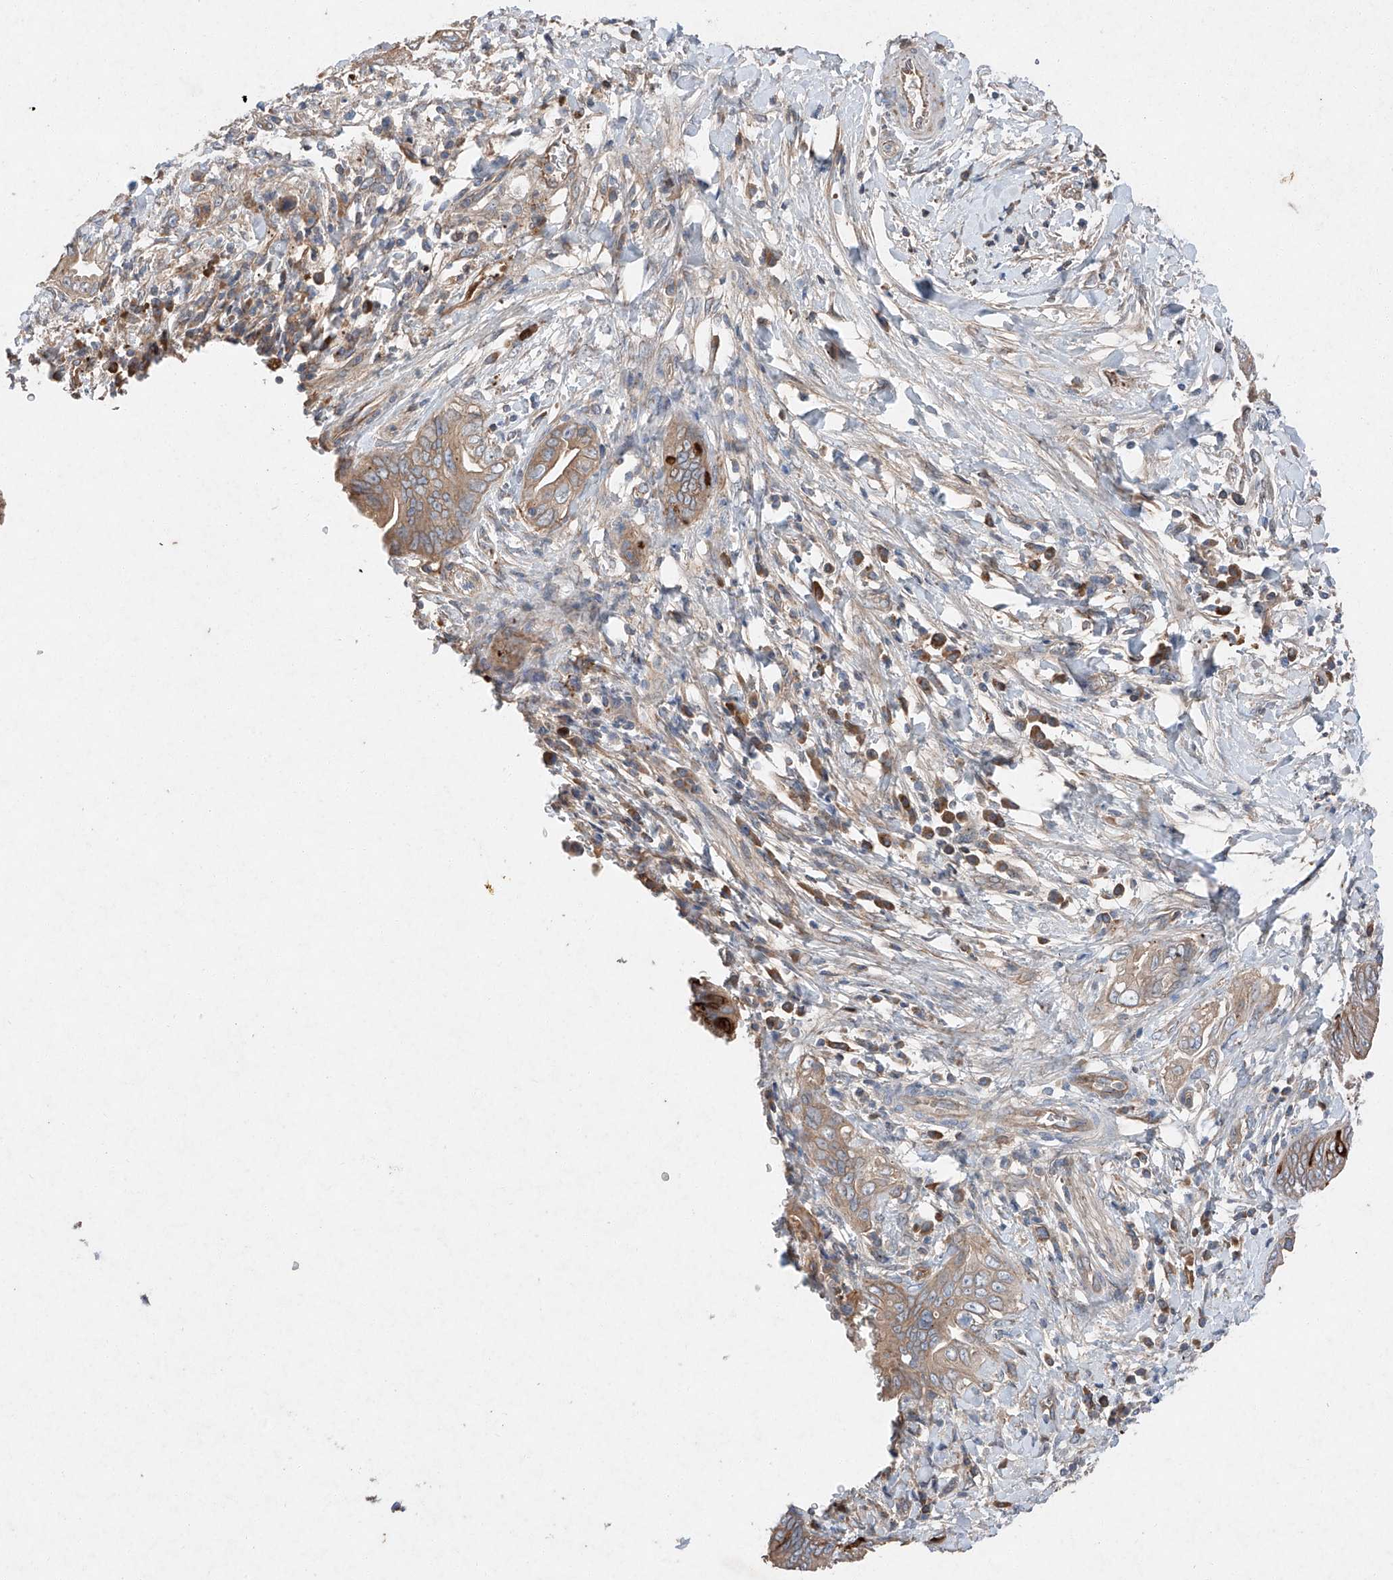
{"staining": {"intensity": "strong", "quantity": "<25%", "location": "cytoplasmic/membranous"}, "tissue": "pancreatic cancer", "cell_type": "Tumor cells", "image_type": "cancer", "snomed": [{"axis": "morphology", "description": "Adenocarcinoma, NOS"}, {"axis": "topography", "description": "Pancreas"}], "caption": "Brown immunohistochemical staining in adenocarcinoma (pancreatic) shows strong cytoplasmic/membranous positivity in approximately <25% of tumor cells. (Stains: DAB in brown, nuclei in blue, Microscopy: brightfield microscopy at high magnification).", "gene": "RUSC1", "patient": {"sex": "male", "age": 75}}